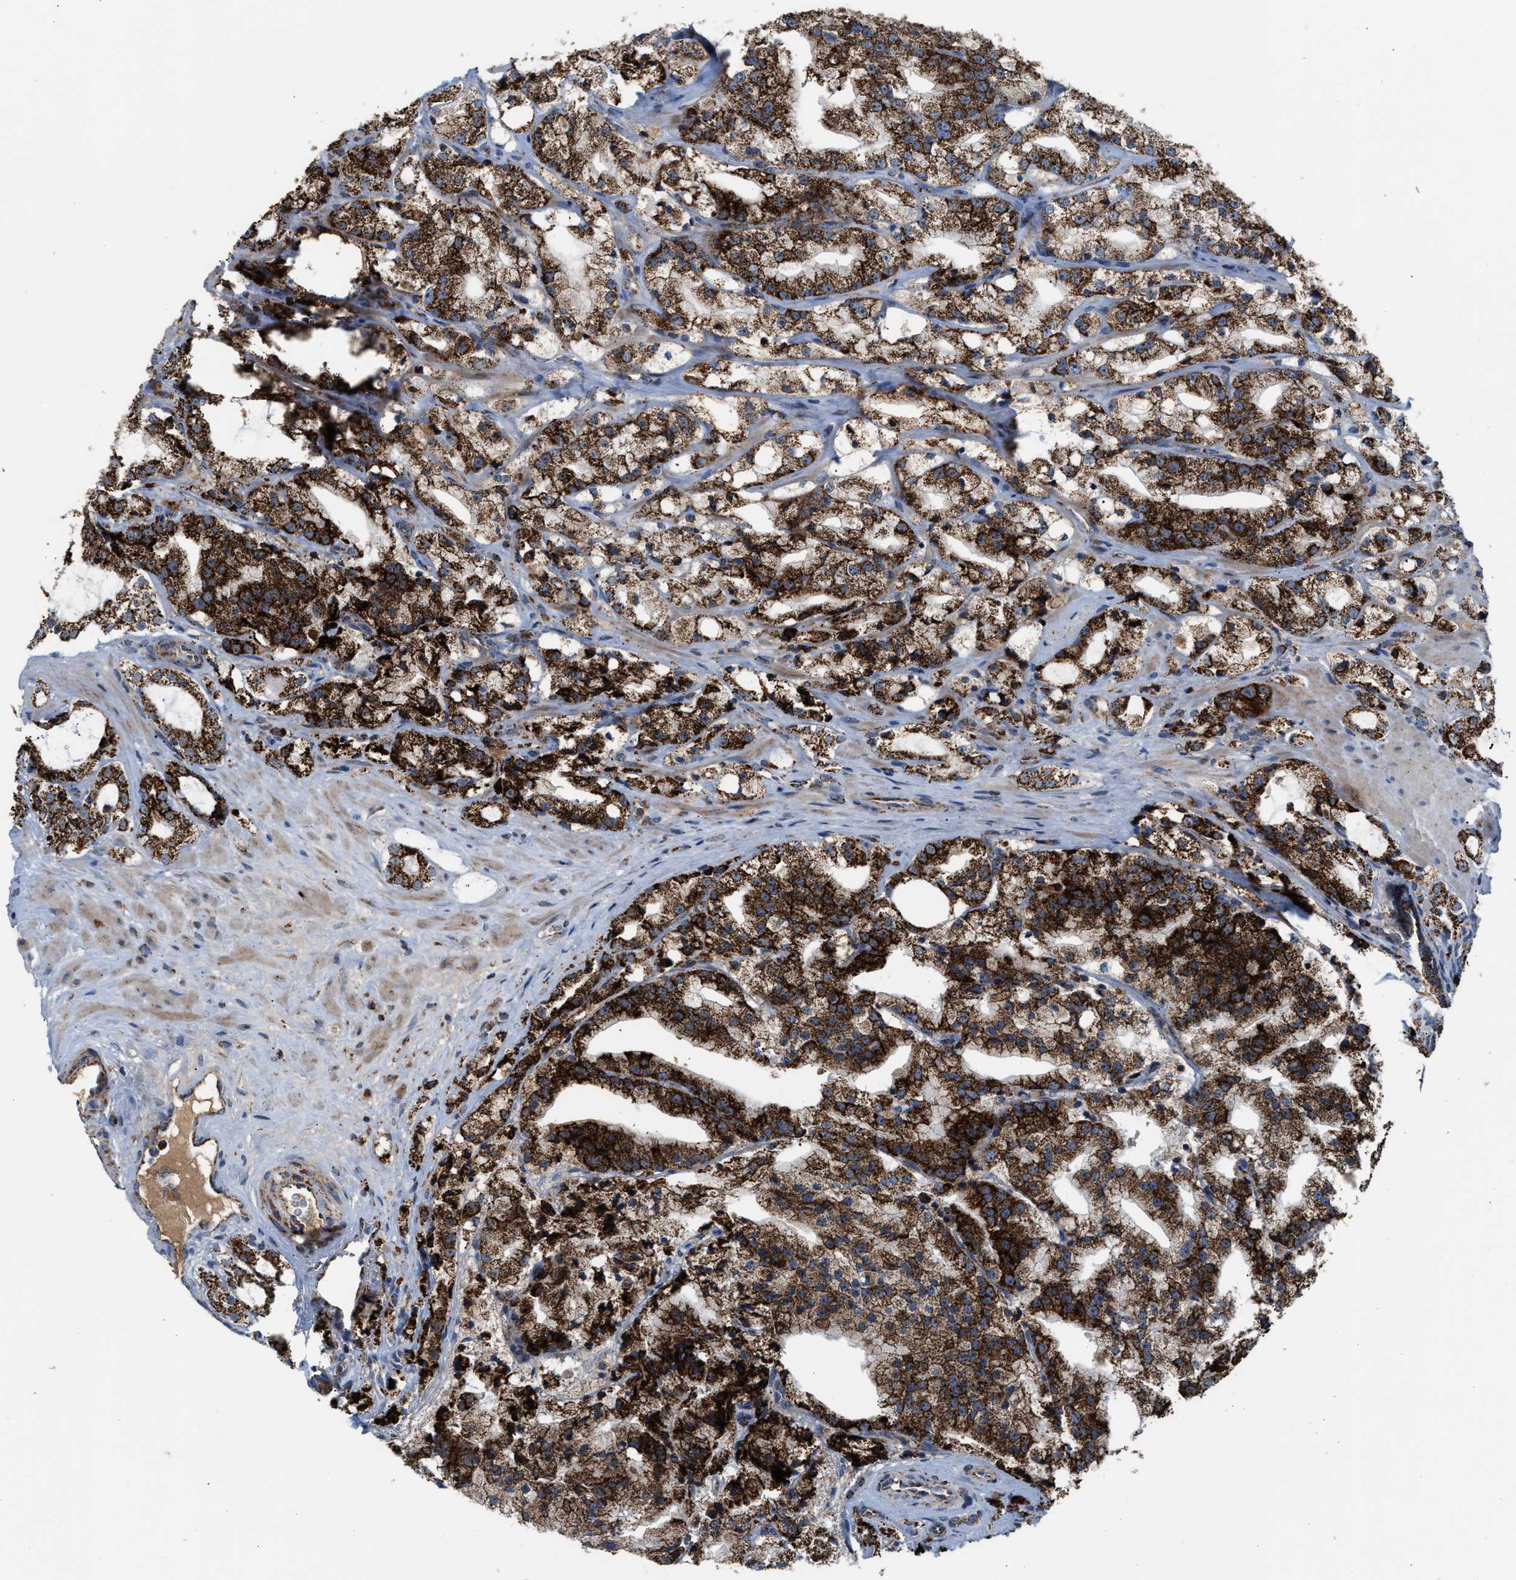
{"staining": {"intensity": "strong", "quantity": ">75%", "location": "cytoplasmic/membranous"}, "tissue": "prostate cancer", "cell_type": "Tumor cells", "image_type": "cancer", "snomed": [{"axis": "morphology", "description": "Adenocarcinoma, High grade"}, {"axis": "topography", "description": "Prostate"}], "caption": "The immunohistochemical stain shows strong cytoplasmic/membranous expression in tumor cells of prostate cancer (adenocarcinoma (high-grade)) tissue.", "gene": "PMPCA", "patient": {"sex": "male", "age": 64}}